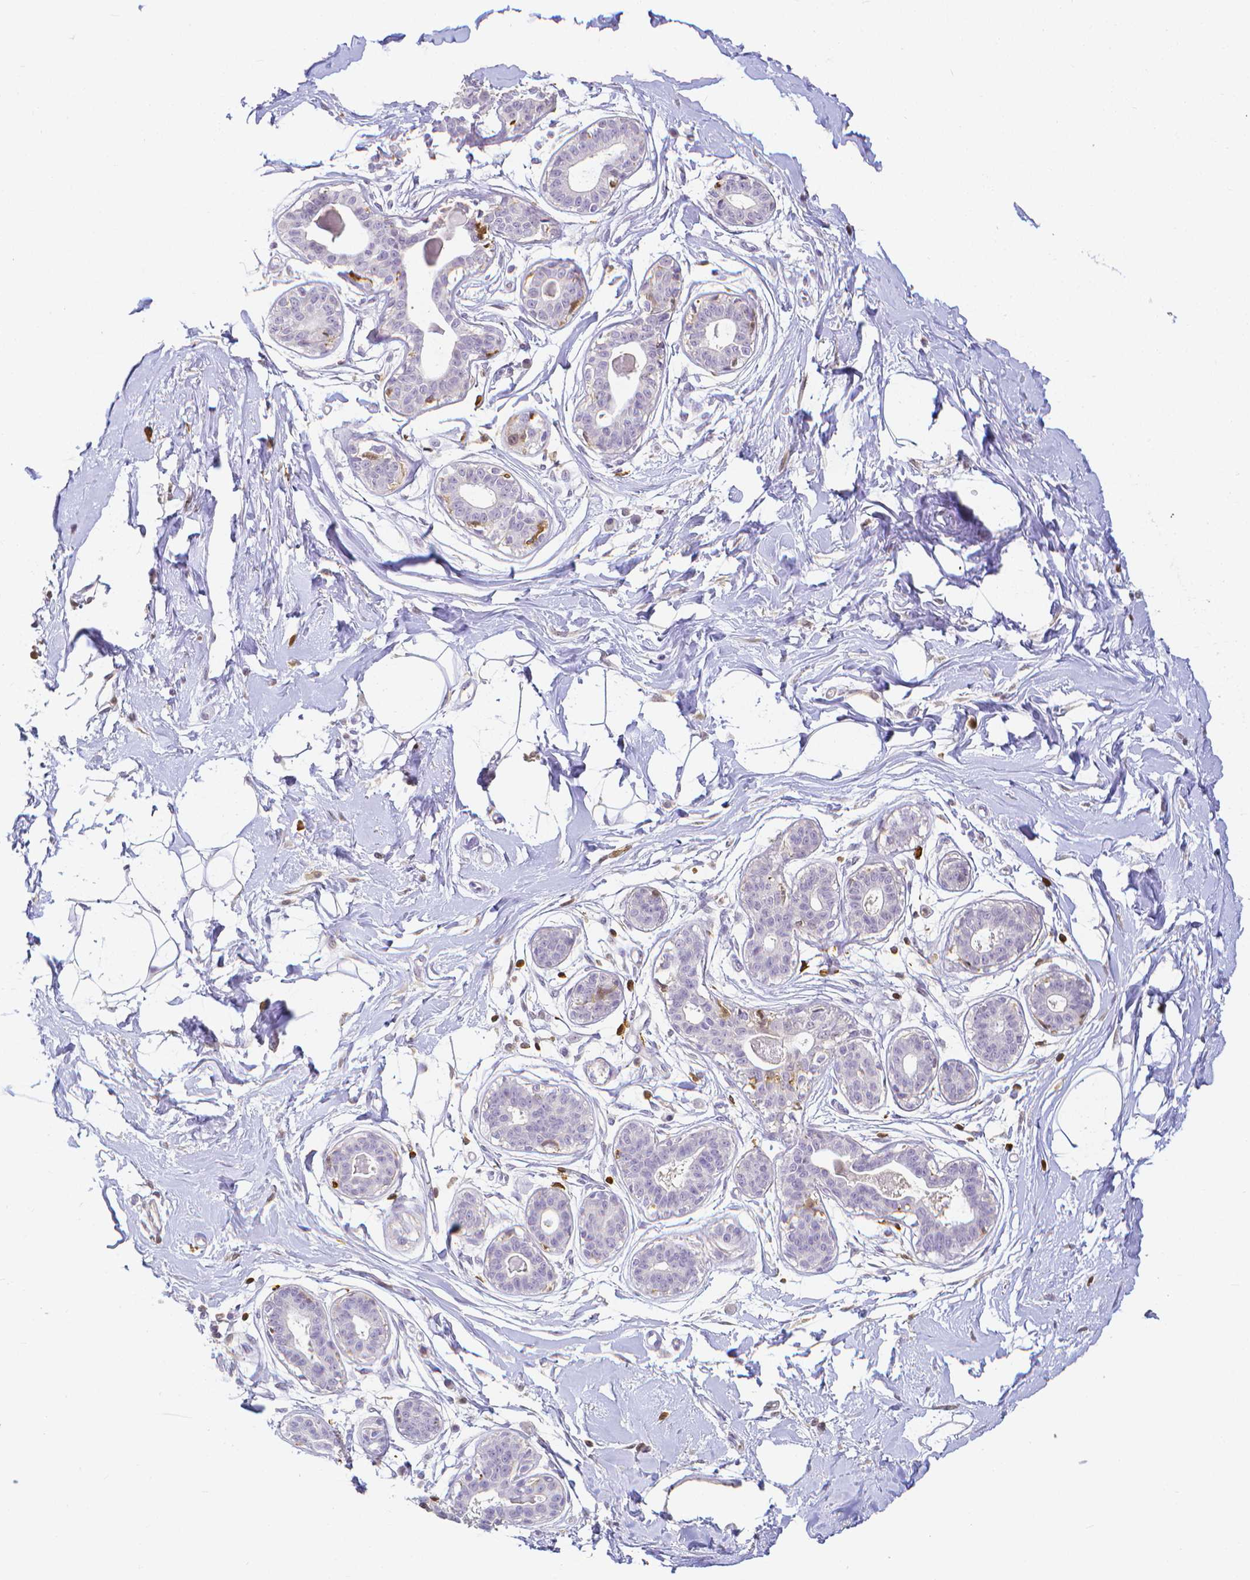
{"staining": {"intensity": "negative", "quantity": "none", "location": "none"}, "tissue": "breast", "cell_type": "Adipocytes", "image_type": "normal", "snomed": [{"axis": "morphology", "description": "Normal tissue, NOS"}, {"axis": "topography", "description": "Breast"}], "caption": "IHC histopathology image of benign breast: human breast stained with DAB (3,3'-diaminobenzidine) exhibits no significant protein expression in adipocytes.", "gene": "COTL1", "patient": {"sex": "female", "age": 45}}